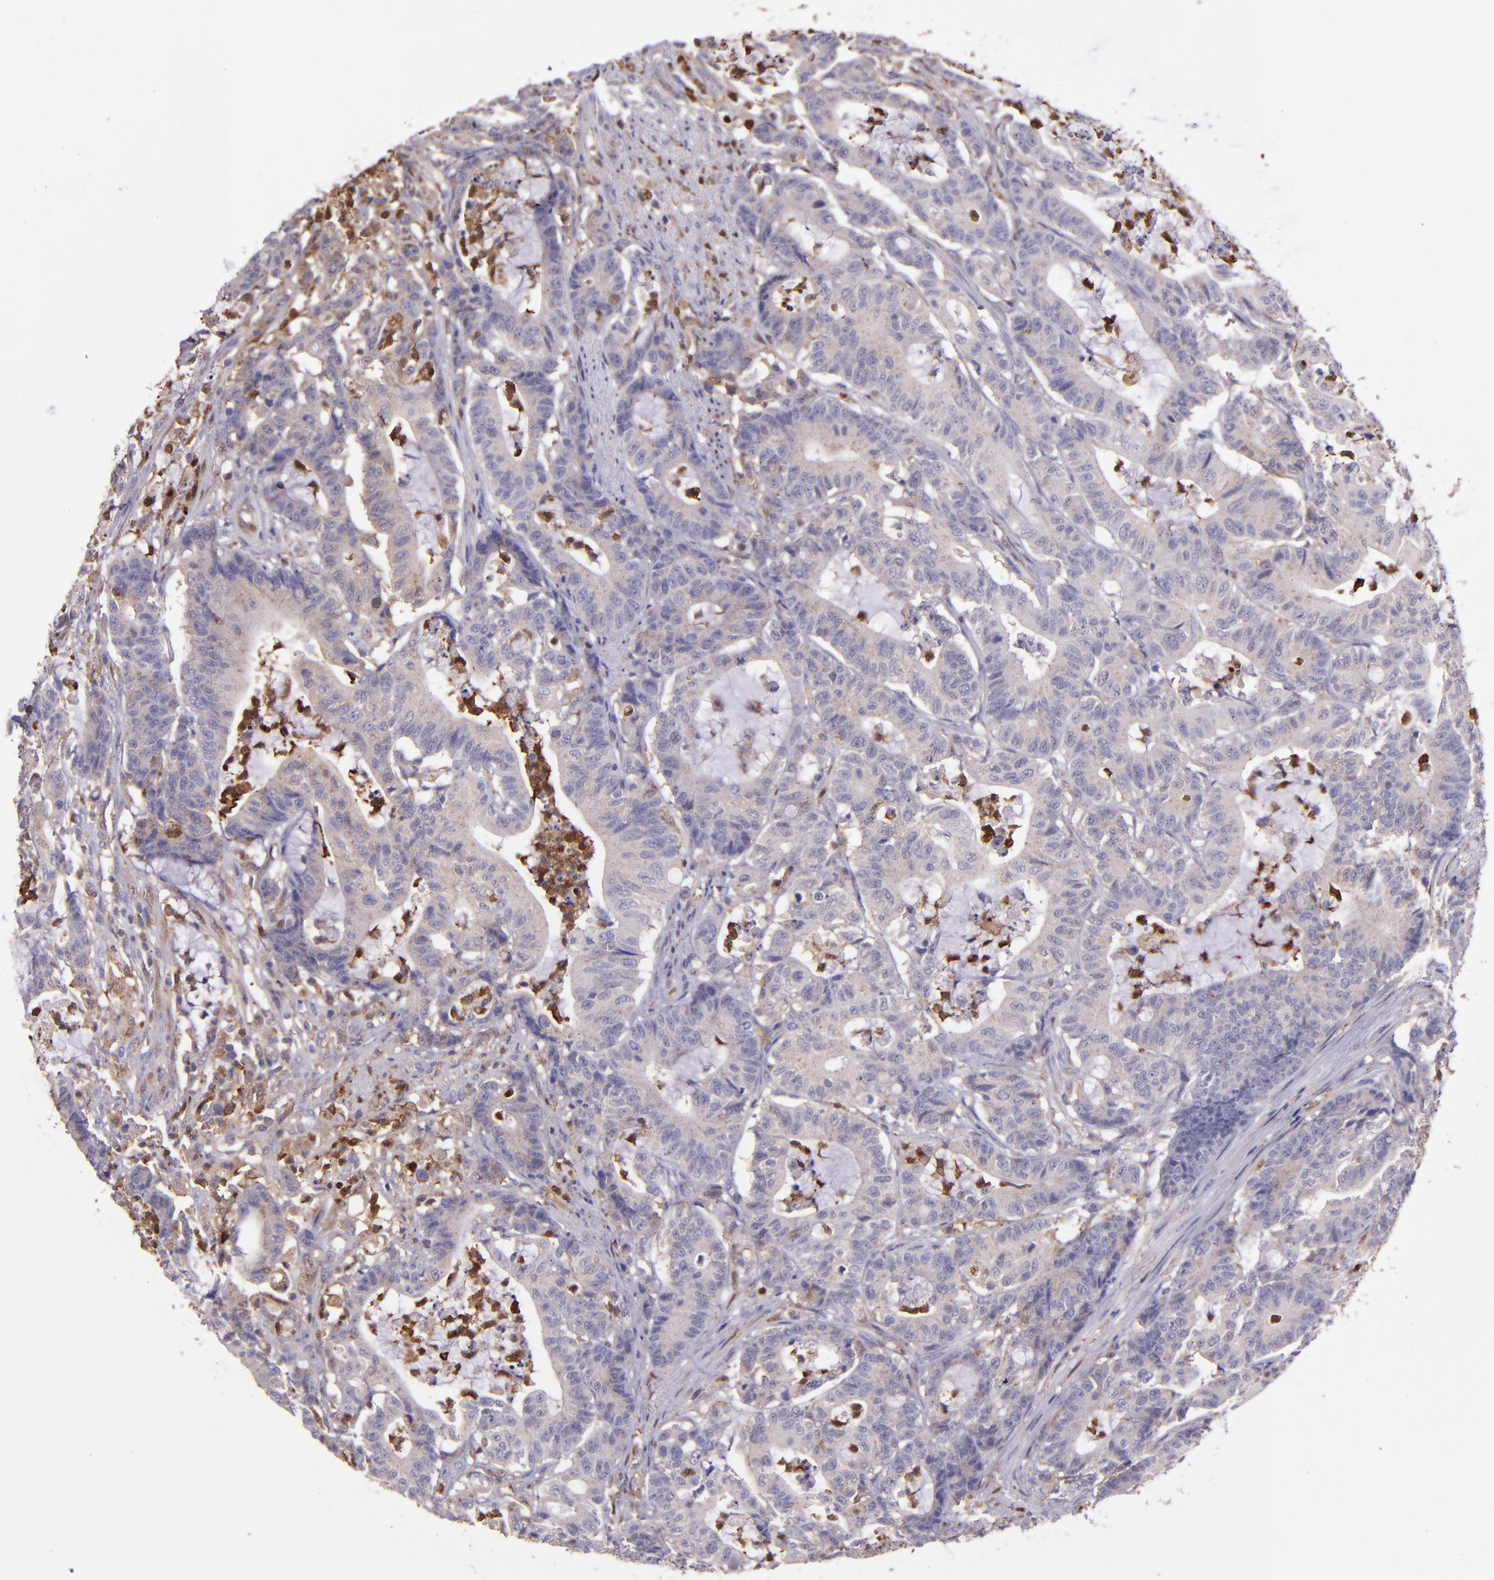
{"staining": {"intensity": "weak", "quantity": ">75%", "location": "cytoplasmic/membranous"}, "tissue": "colorectal cancer", "cell_type": "Tumor cells", "image_type": "cancer", "snomed": [{"axis": "morphology", "description": "Adenocarcinoma, NOS"}, {"axis": "topography", "description": "Colon"}], "caption": "Protein staining of adenocarcinoma (colorectal) tissue displays weak cytoplasmic/membranous staining in approximately >75% of tumor cells. Ihc stains the protein of interest in brown and the nuclei are stained blue.", "gene": "WASHC1", "patient": {"sex": "female", "age": 84}}